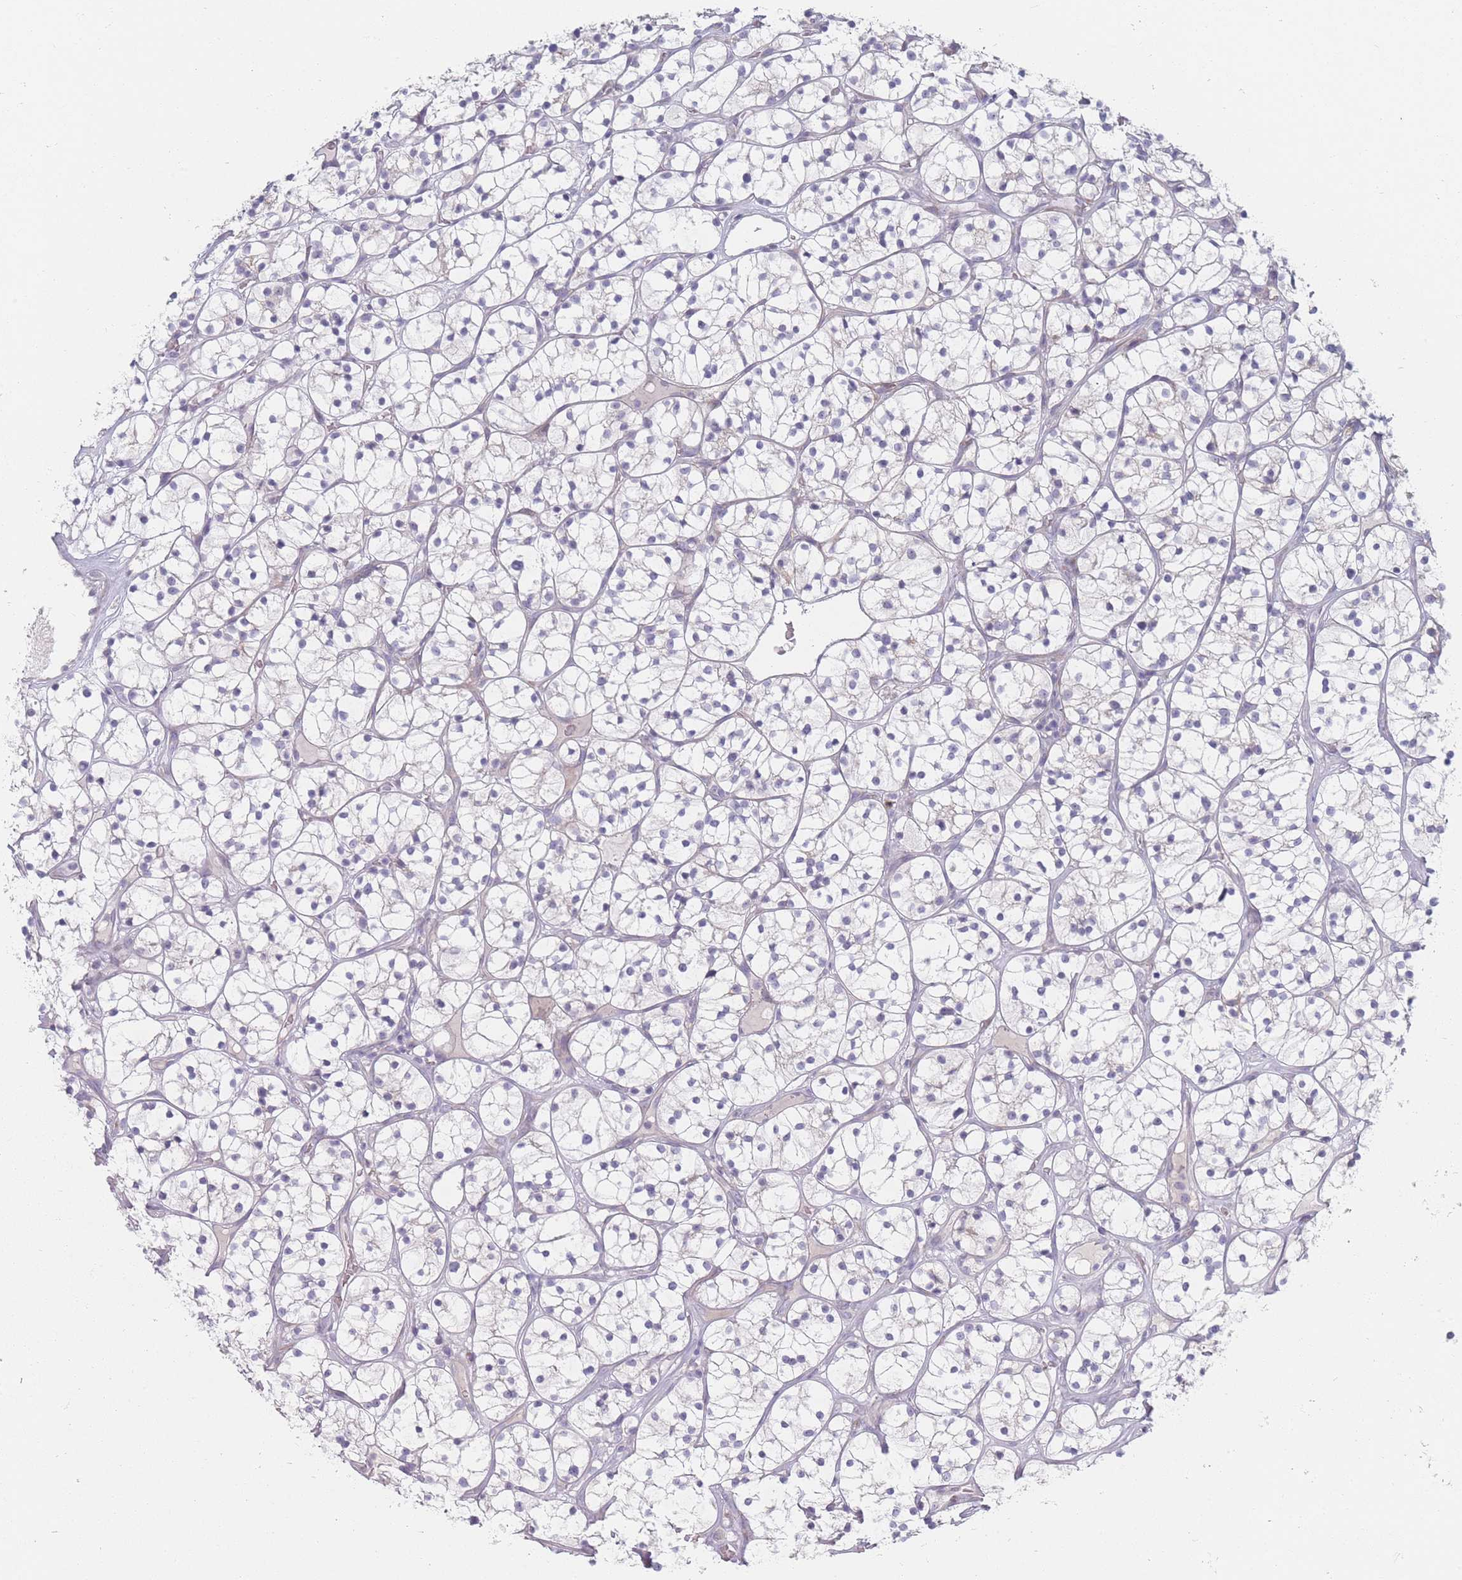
{"staining": {"intensity": "negative", "quantity": "none", "location": "none"}, "tissue": "renal cancer", "cell_type": "Tumor cells", "image_type": "cancer", "snomed": [{"axis": "morphology", "description": "Adenocarcinoma, NOS"}, {"axis": "topography", "description": "Kidney"}], "caption": "Adenocarcinoma (renal) was stained to show a protein in brown. There is no significant positivity in tumor cells.", "gene": "SPATS1", "patient": {"sex": "female", "age": 64}}